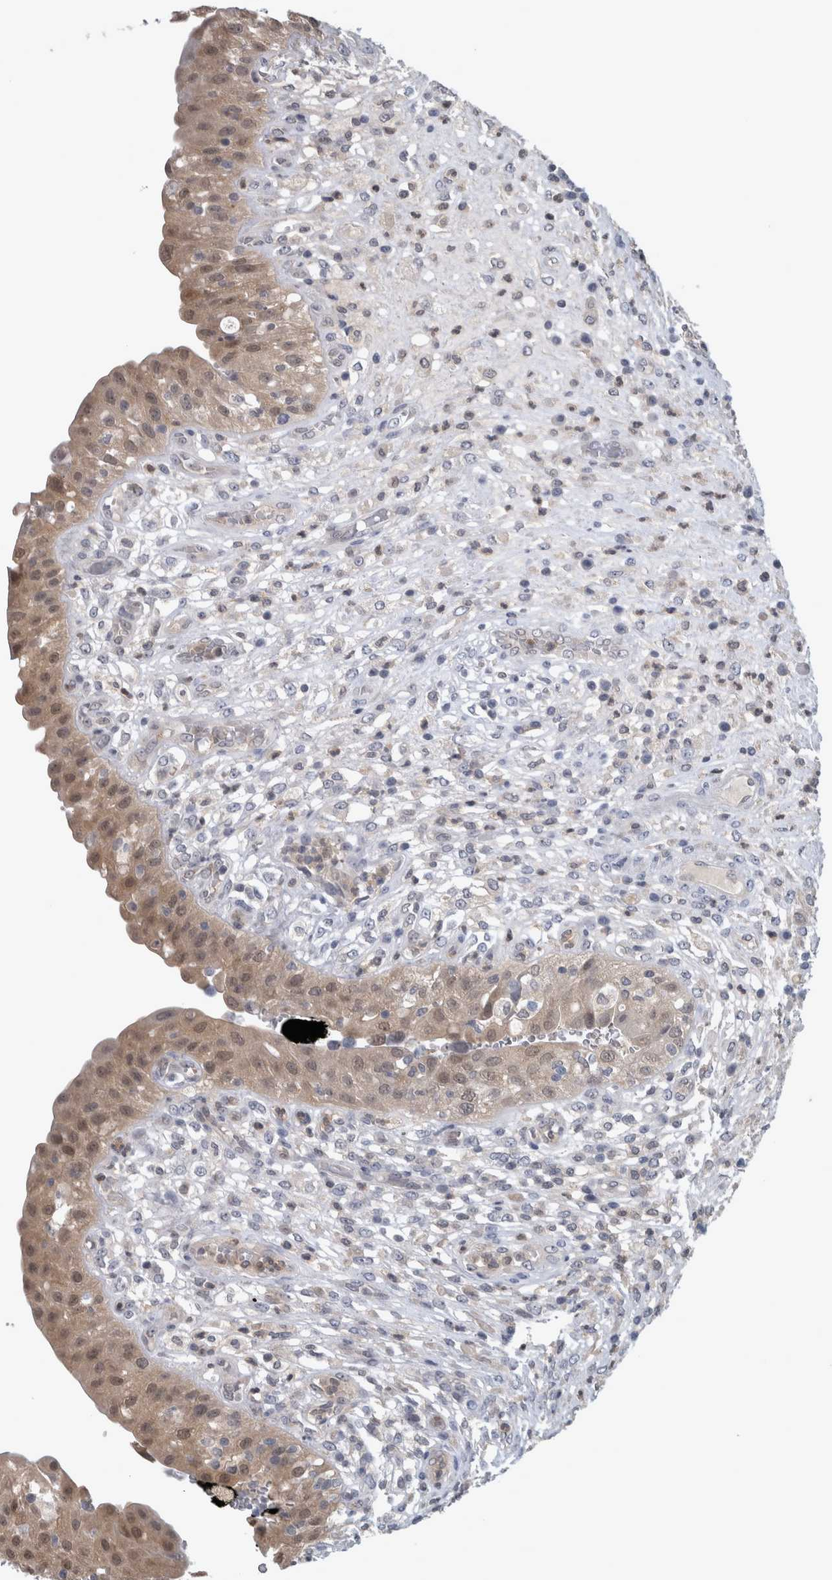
{"staining": {"intensity": "strong", "quantity": ">75%", "location": "cytoplasmic/membranous,nuclear"}, "tissue": "urinary bladder", "cell_type": "Urothelial cells", "image_type": "normal", "snomed": [{"axis": "morphology", "description": "Normal tissue, NOS"}, {"axis": "topography", "description": "Urinary bladder"}], "caption": "Urothelial cells show strong cytoplasmic/membranous,nuclear staining in about >75% of cells in normal urinary bladder.", "gene": "NAPRT", "patient": {"sex": "female", "age": 62}}